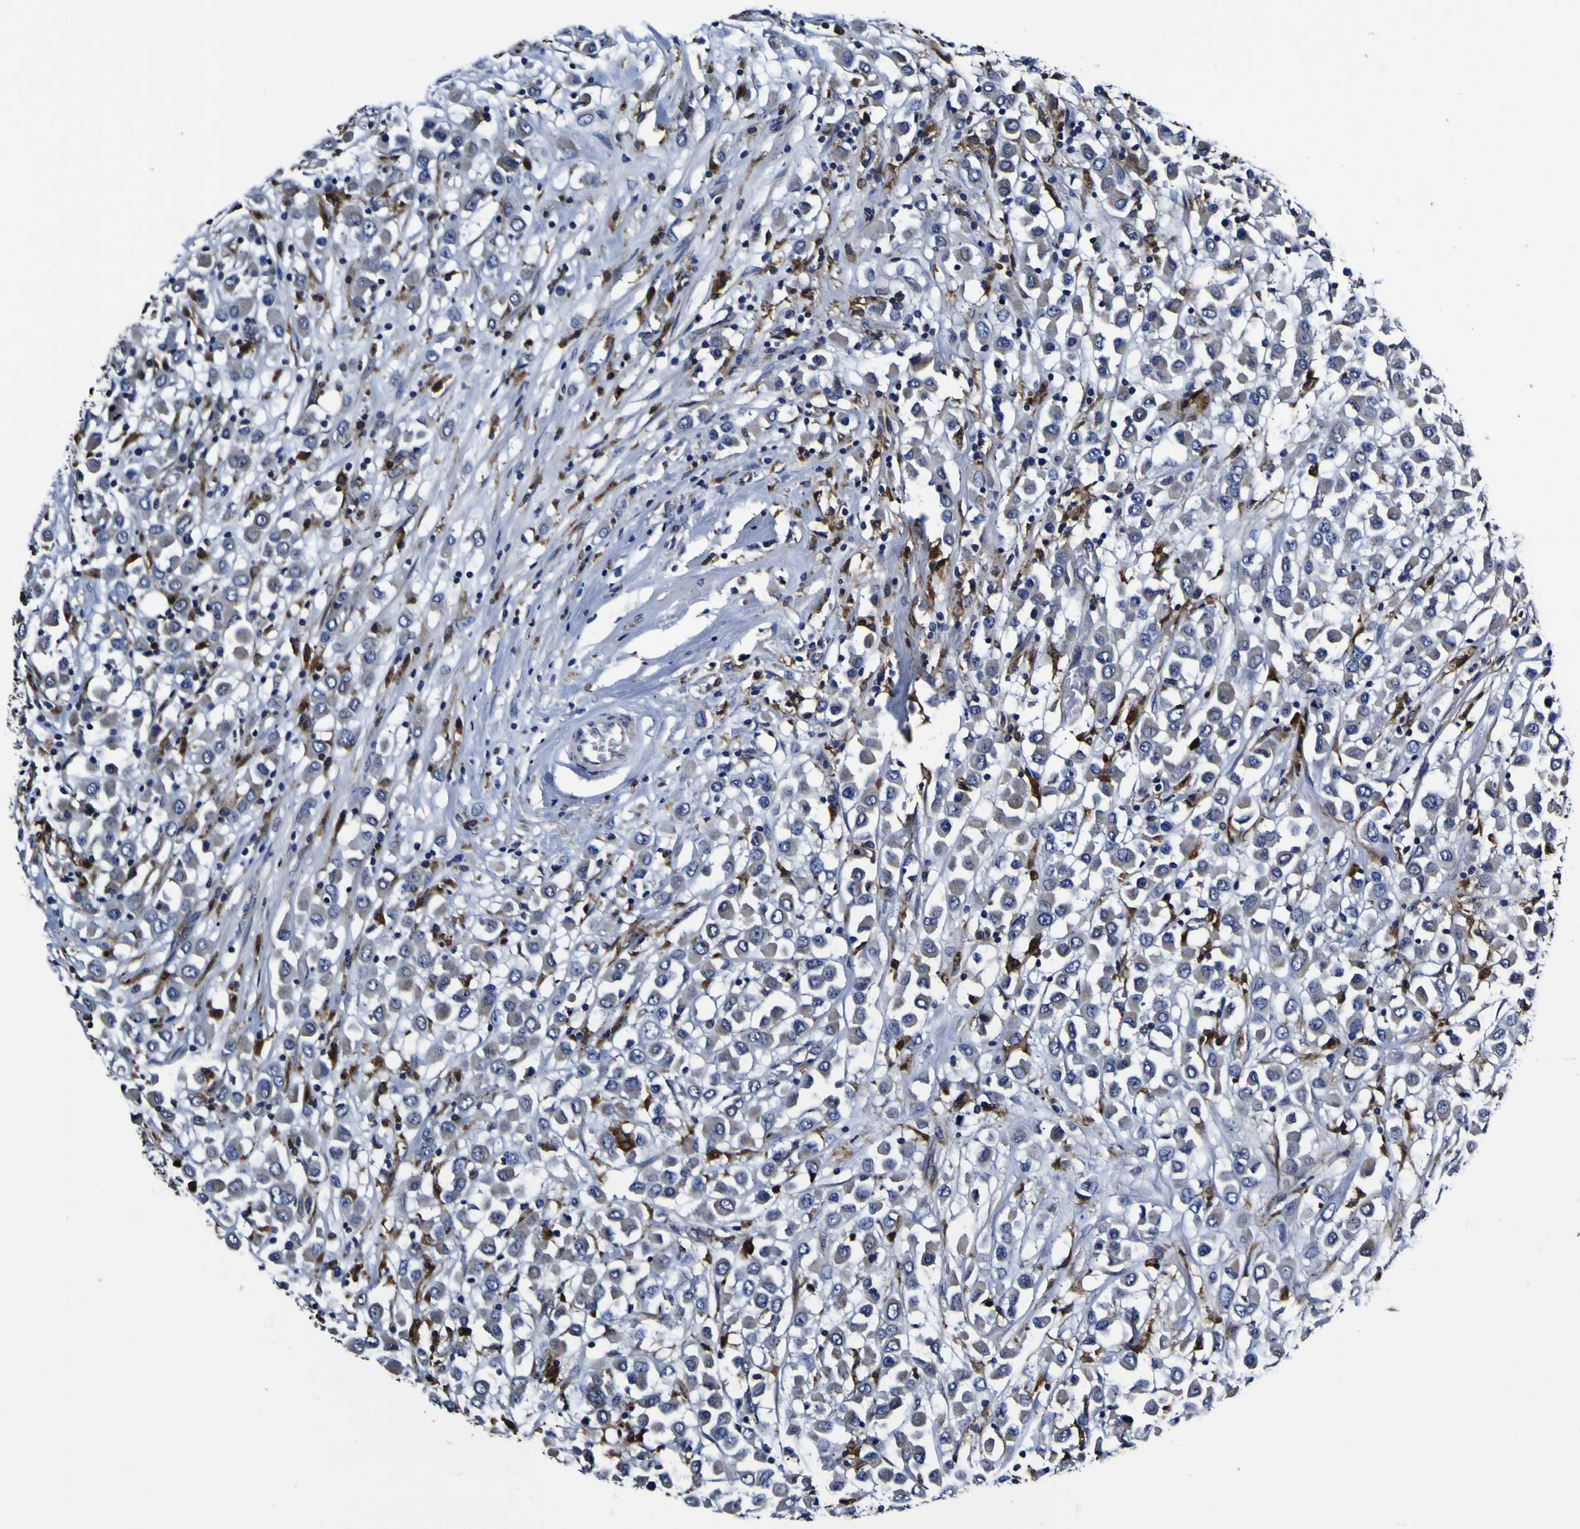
{"staining": {"intensity": "negative", "quantity": "none", "location": "none"}, "tissue": "breast cancer", "cell_type": "Tumor cells", "image_type": "cancer", "snomed": [{"axis": "morphology", "description": "Duct carcinoma"}, {"axis": "topography", "description": "Breast"}], "caption": "High power microscopy photomicrograph of an IHC histopathology image of breast cancer, revealing no significant positivity in tumor cells.", "gene": "GPX1", "patient": {"sex": "female", "age": 61}}